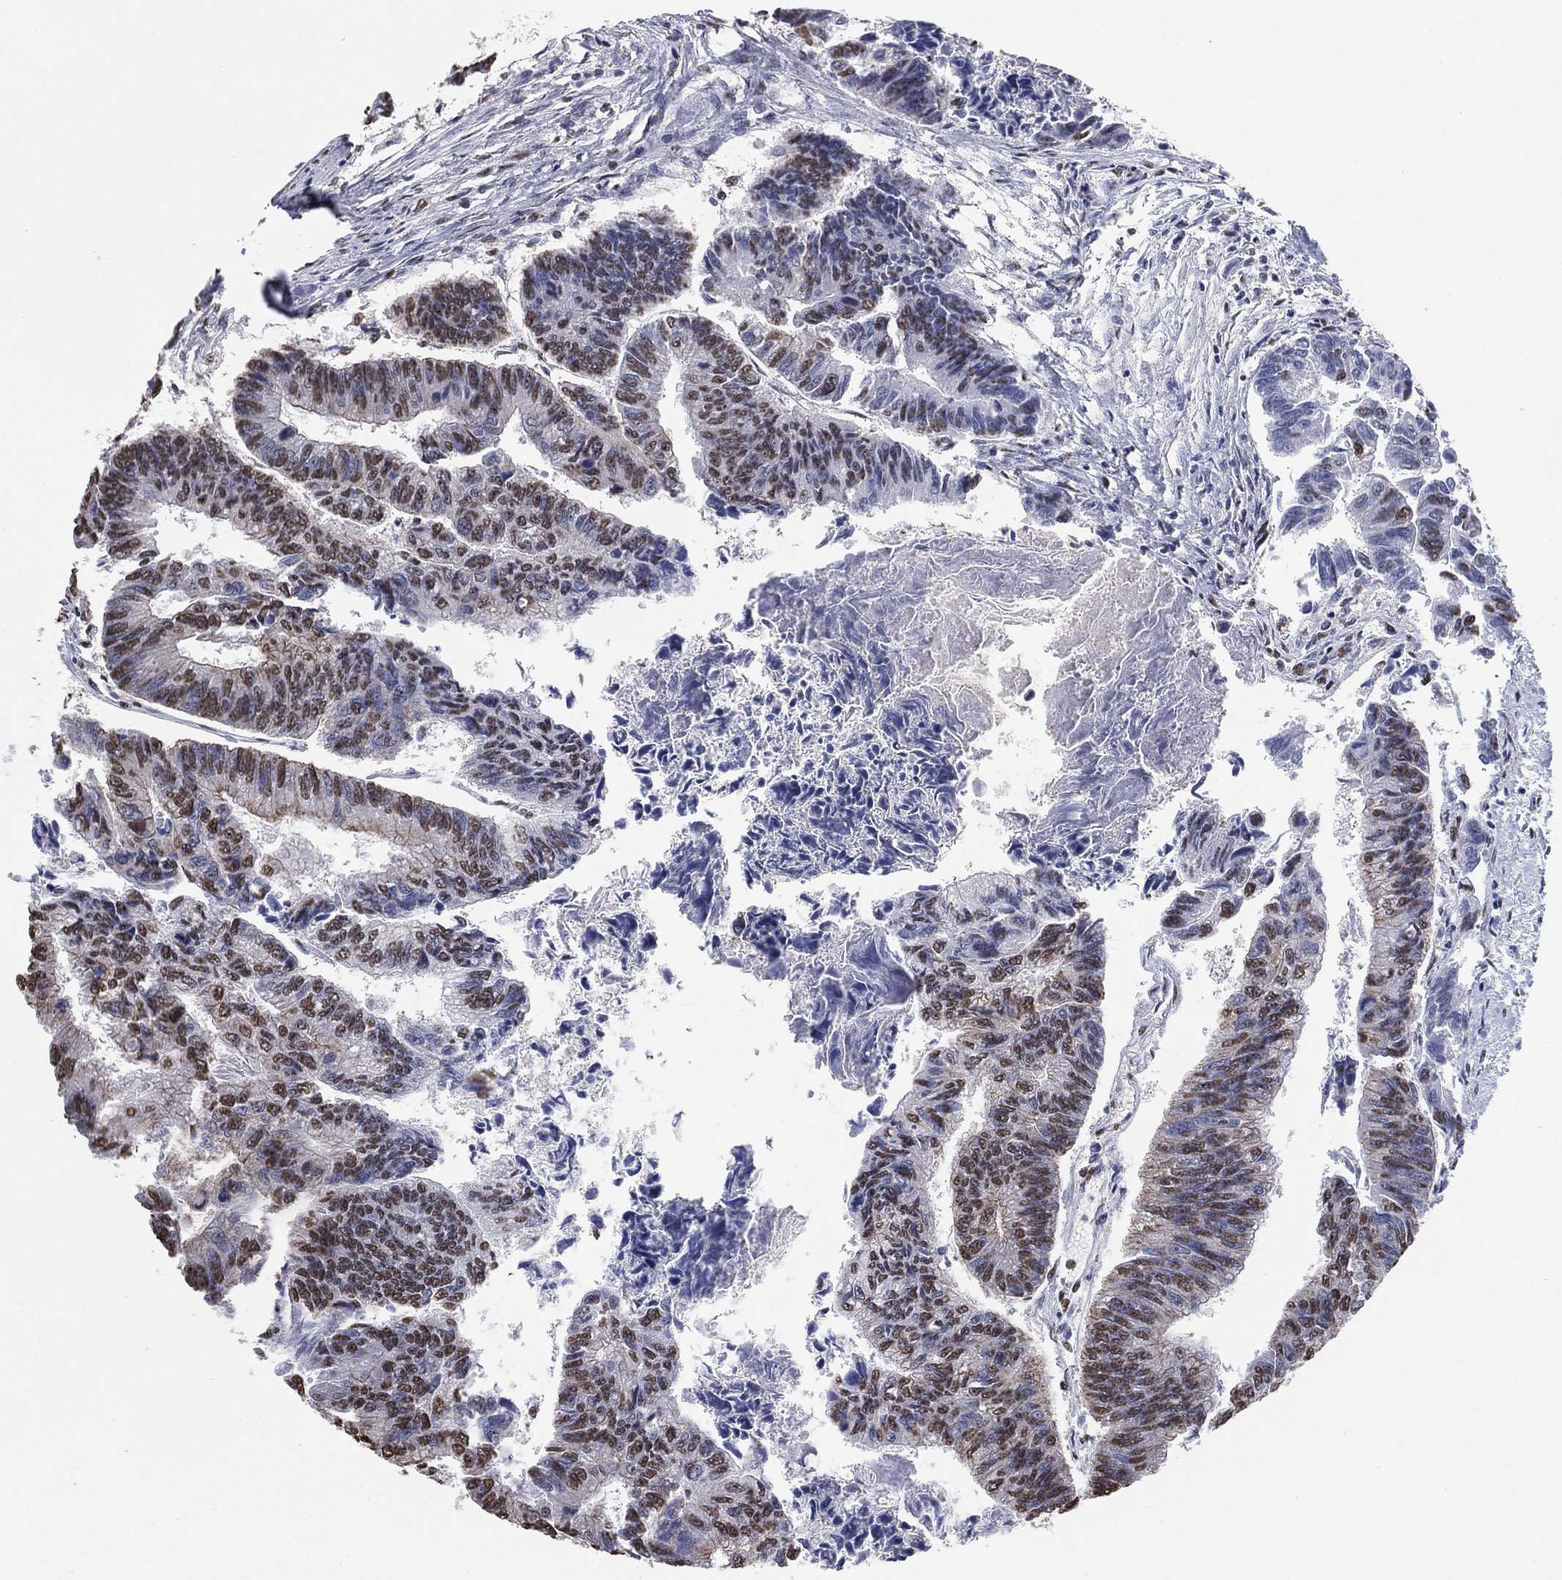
{"staining": {"intensity": "moderate", "quantity": "25%-75%", "location": "nuclear"}, "tissue": "colorectal cancer", "cell_type": "Tumor cells", "image_type": "cancer", "snomed": [{"axis": "morphology", "description": "Adenocarcinoma, NOS"}, {"axis": "topography", "description": "Colon"}], "caption": "Immunohistochemical staining of human adenocarcinoma (colorectal) displays medium levels of moderate nuclear expression in approximately 25%-75% of tumor cells.", "gene": "ALDH7A1", "patient": {"sex": "female", "age": 65}}